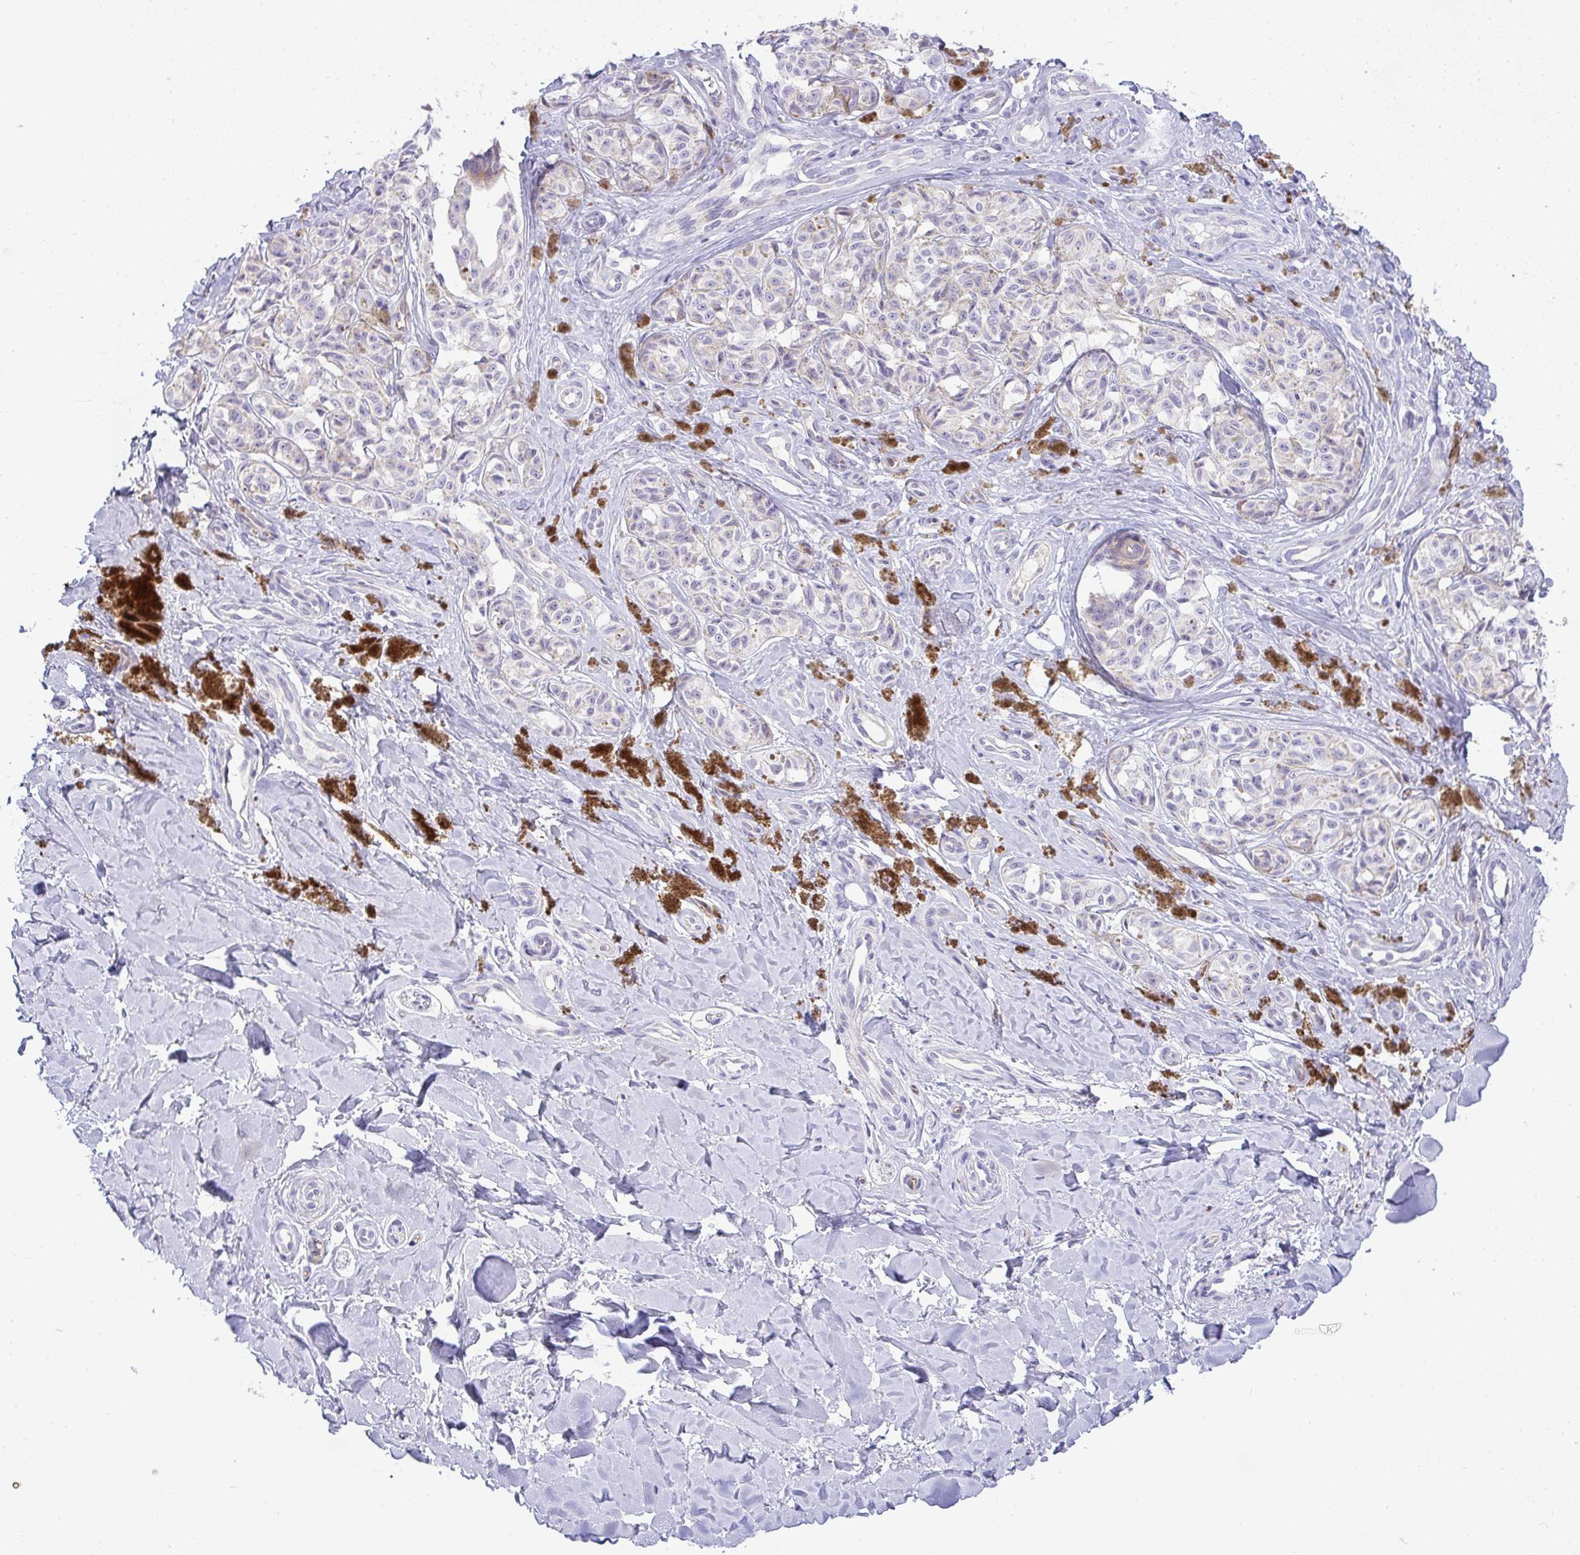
{"staining": {"intensity": "negative", "quantity": "none", "location": "none"}, "tissue": "melanoma", "cell_type": "Tumor cells", "image_type": "cancer", "snomed": [{"axis": "morphology", "description": "Malignant melanoma, NOS"}, {"axis": "topography", "description": "Skin"}], "caption": "IHC micrograph of melanoma stained for a protein (brown), which displays no positivity in tumor cells. The staining was performed using DAB to visualize the protein expression in brown, while the nuclei were stained in blue with hematoxylin (Magnification: 20x).", "gene": "LIPE", "patient": {"sex": "female", "age": 65}}